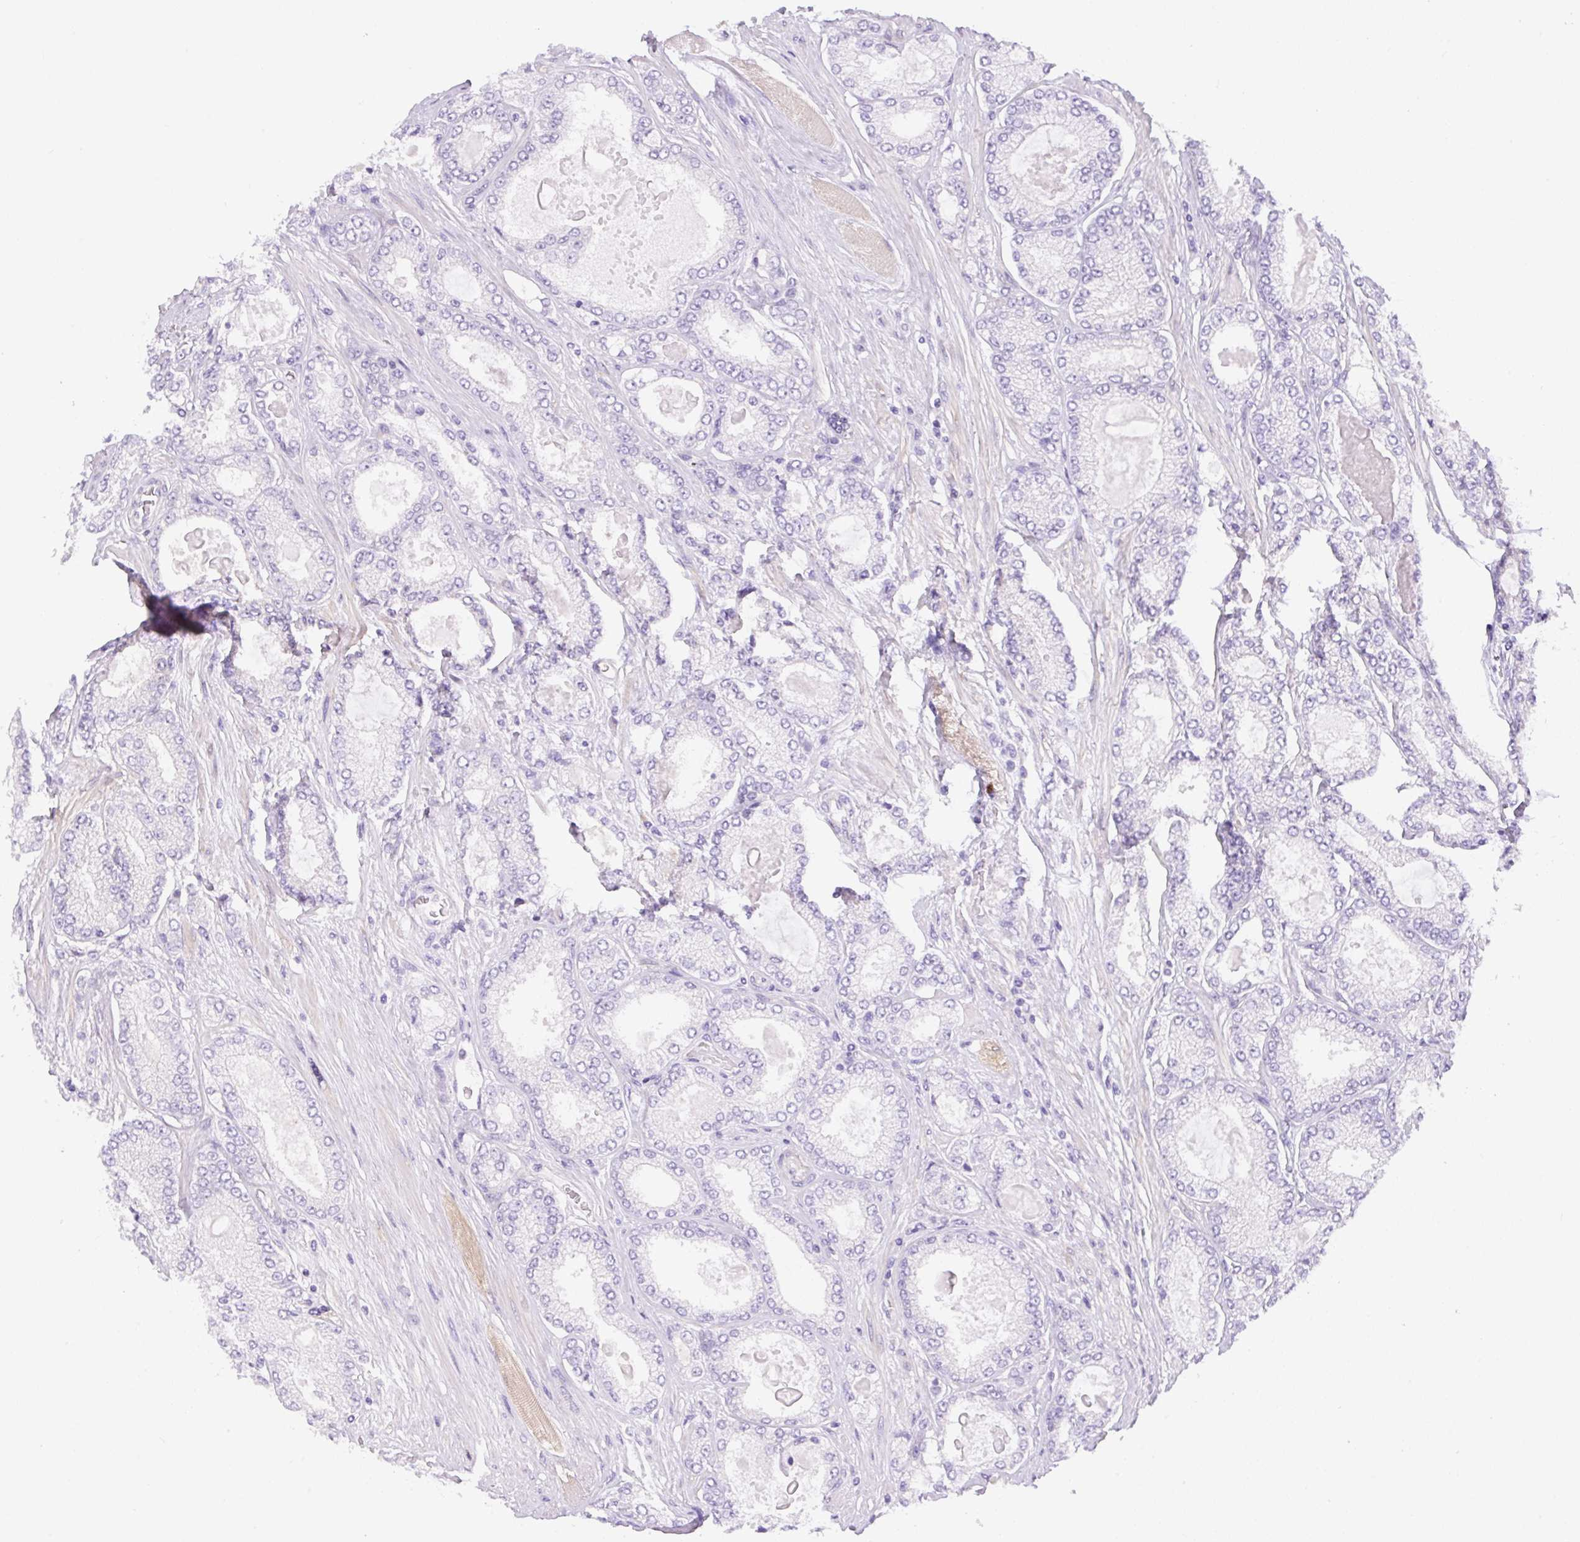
{"staining": {"intensity": "negative", "quantity": "none", "location": "none"}, "tissue": "prostate cancer", "cell_type": "Tumor cells", "image_type": "cancer", "snomed": [{"axis": "morphology", "description": "Adenocarcinoma, High grade"}, {"axis": "topography", "description": "Prostate"}], "caption": "Prostate cancer (high-grade adenocarcinoma) was stained to show a protein in brown. There is no significant staining in tumor cells.", "gene": "CAMK2B", "patient": {"sex": "male", "age": 68}}